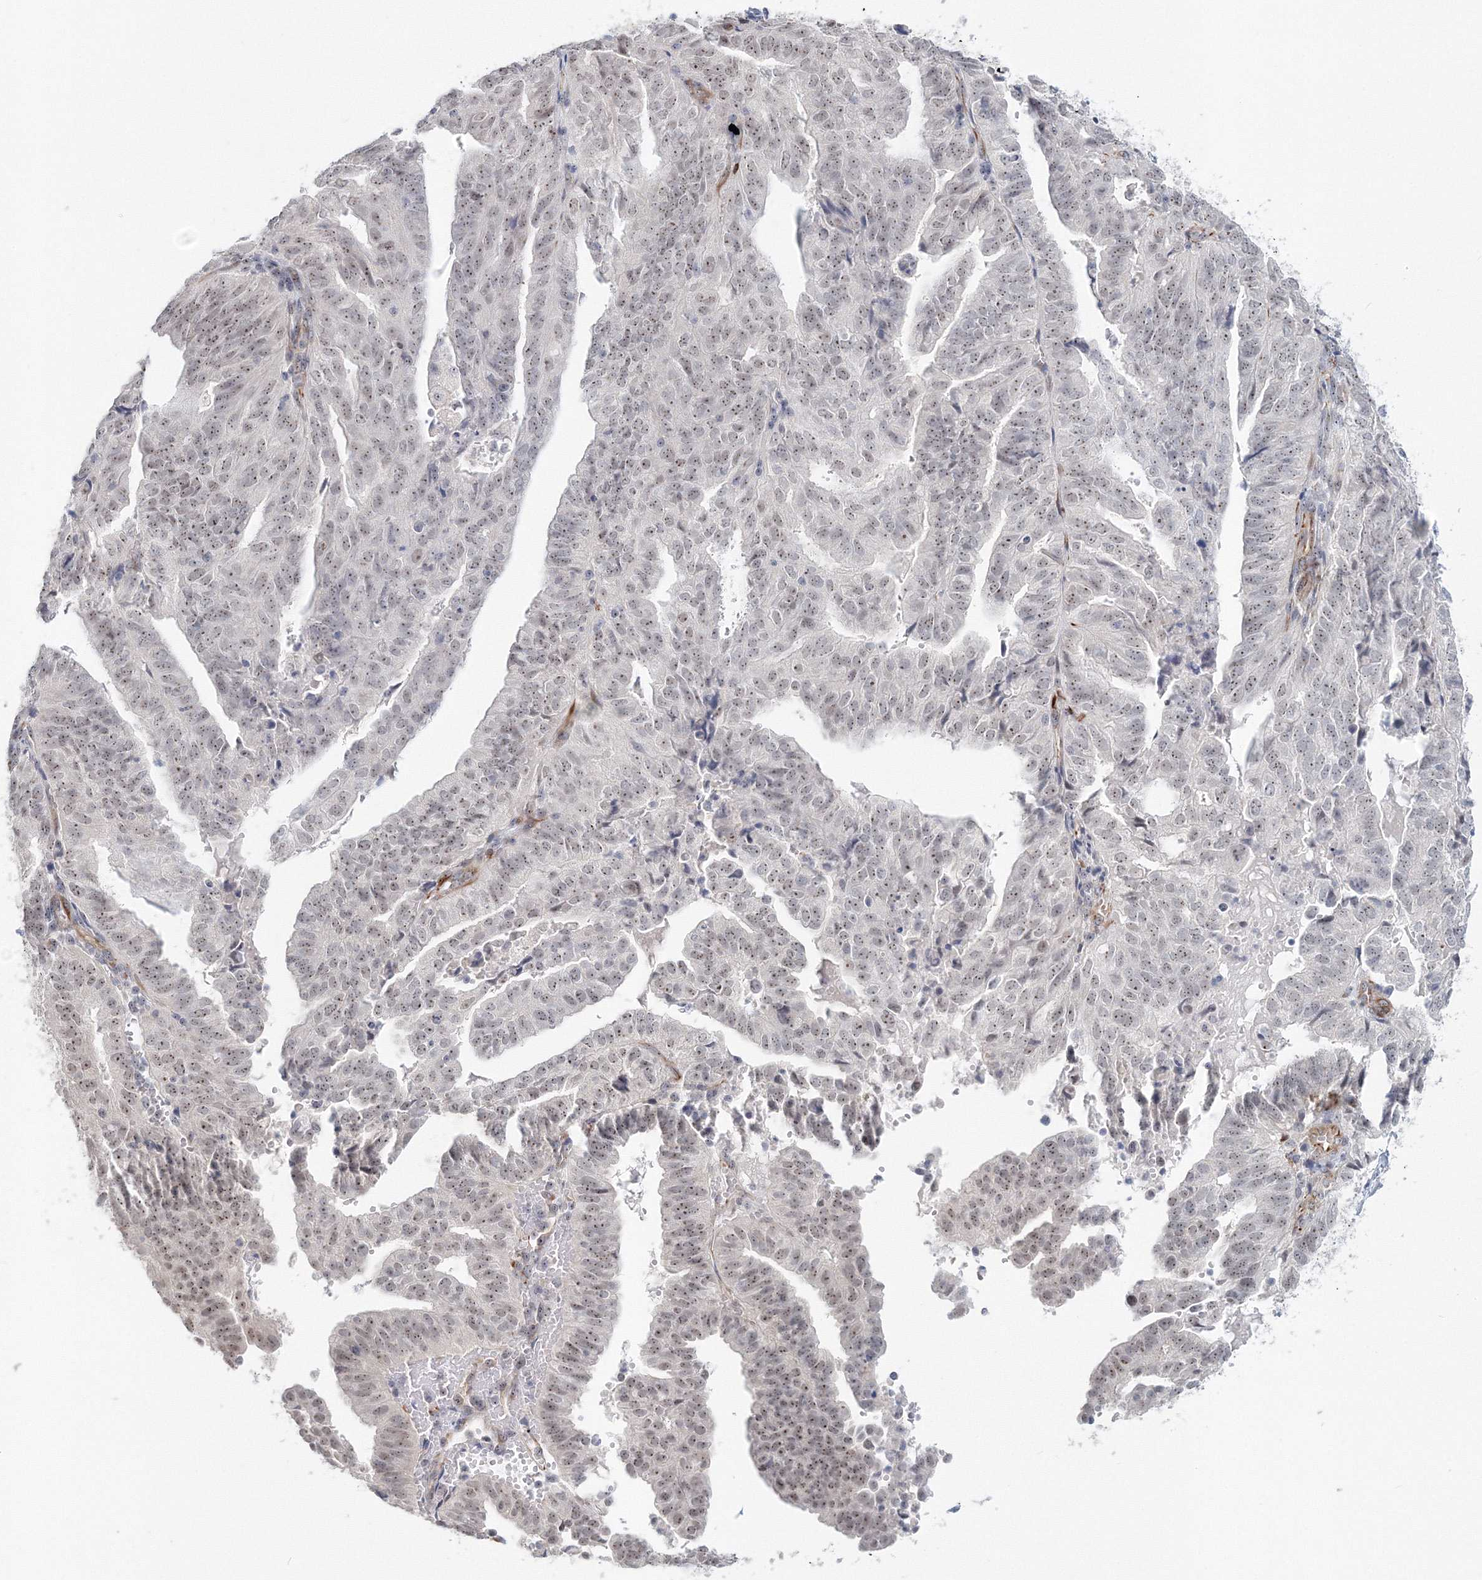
{"staining": {"intensity": "weak", "quantity": ">75%", "location": "nuclear"}, "tissue": "endometrial cancer", "cell_type": "Tumor cells", "image_type": "cancer", "snomed": [{"axis": "morphology", "description": "Adenocarcinoma, NOS"}, {"axis": "topography", "description": "Uterus"}], "caption": "An immunohistochemistry (IHC) image of neoplastic tissue is shown. Protein staining in brown shows weak nuclear positivity in endometrial cancer (adenocarcinoma) within tumor cells.", "gene": "SIRT7", "patient": {"sex": "female", "age": 77}}